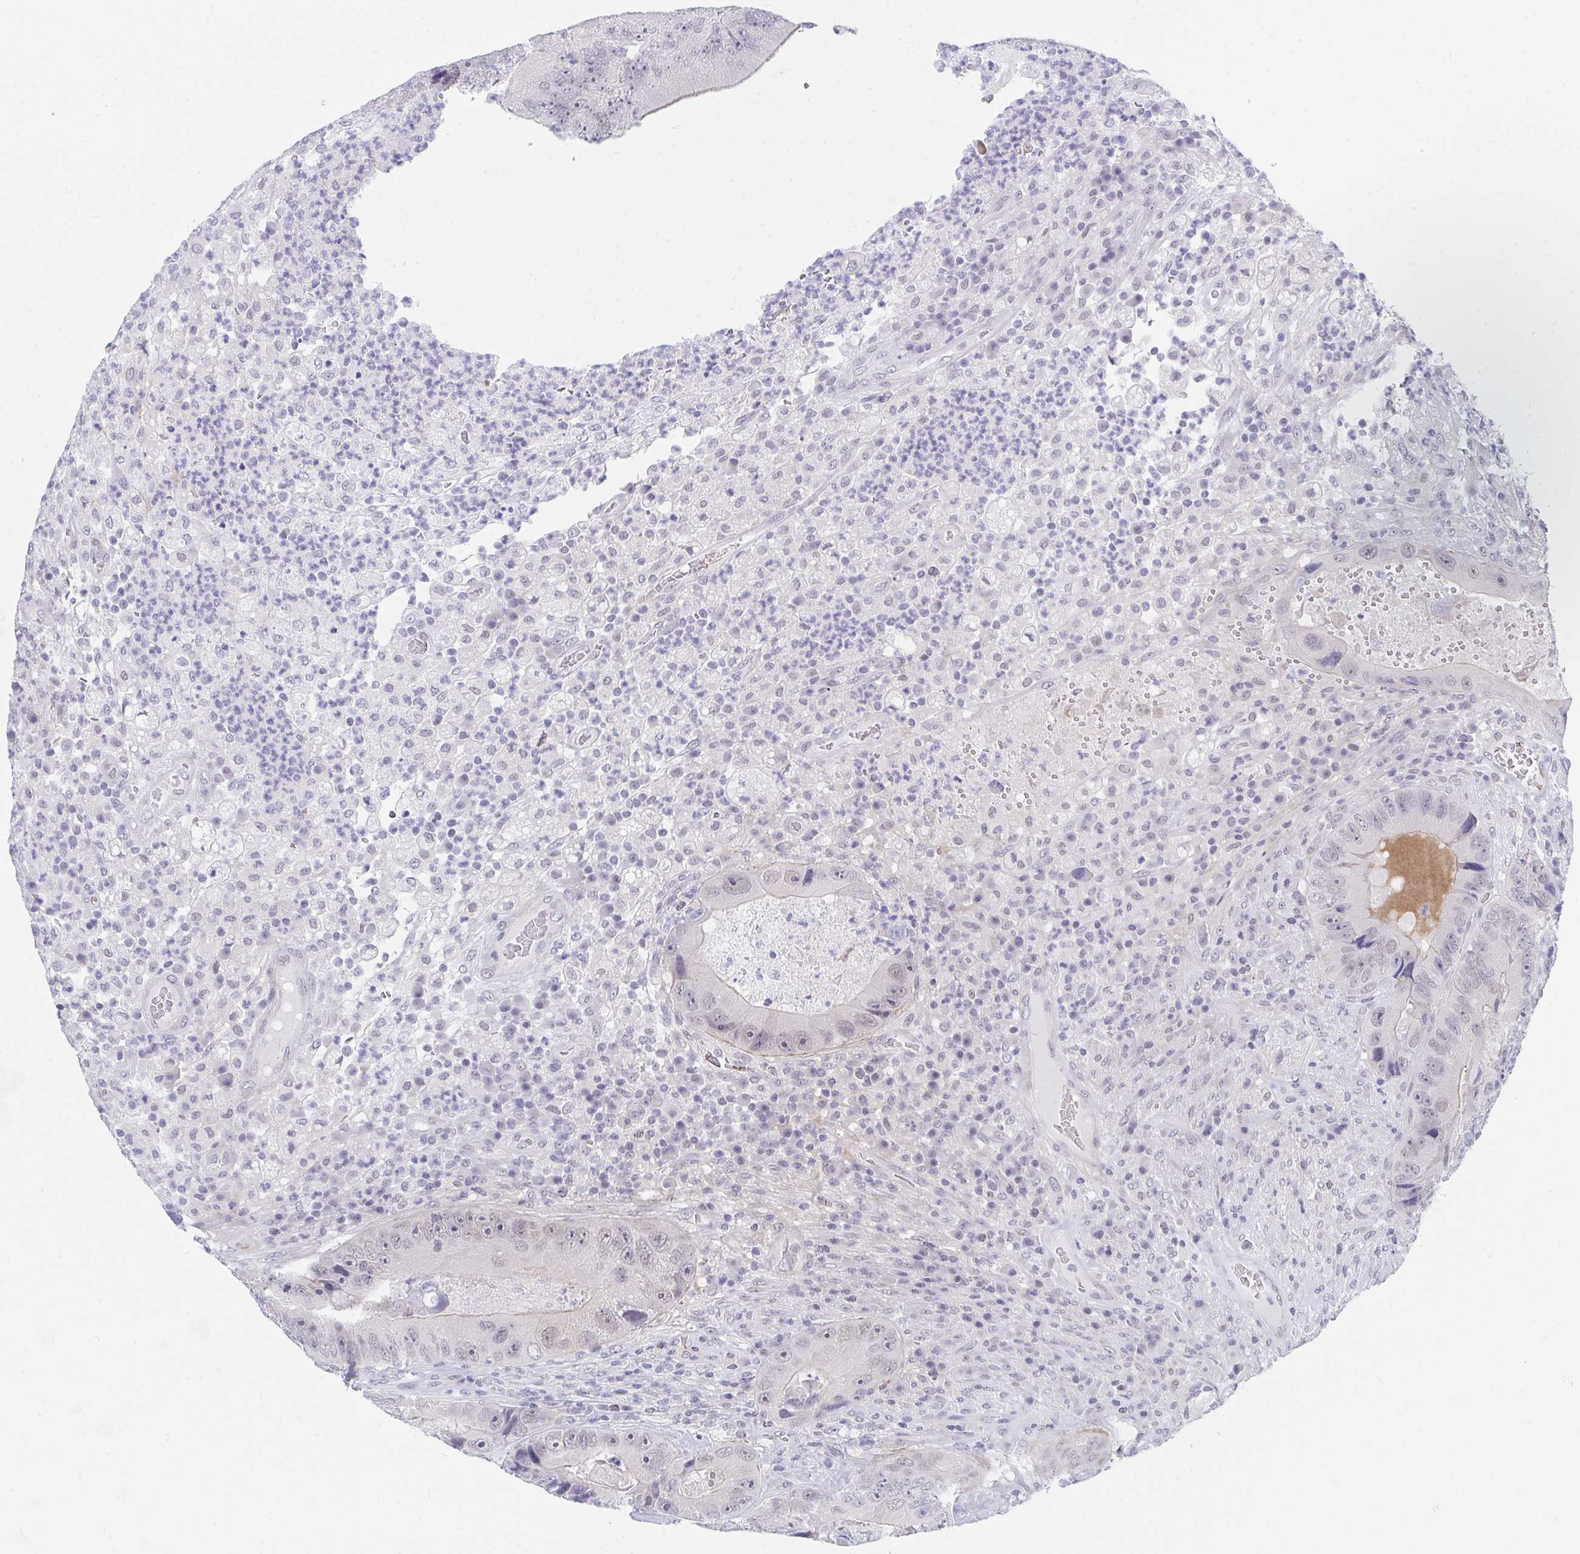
{"staining": {"intensity": "negative", "quantity": "none", "location": "none"}, "tissue": "colorectal cancer", "cell_type": "Tumor cells", "image_type": "cancer", "snomed": [{"axis": "morphology", "description": "Adenocarcinoma, NOS"}, {"axis": "topography", "description": "Colon"}], "caption": "Tumor cells show no significant protein positivity in colorectal adenocarcinoma.", "gene": "DAOA", "patient": {"sex": "female", "age": 86}}